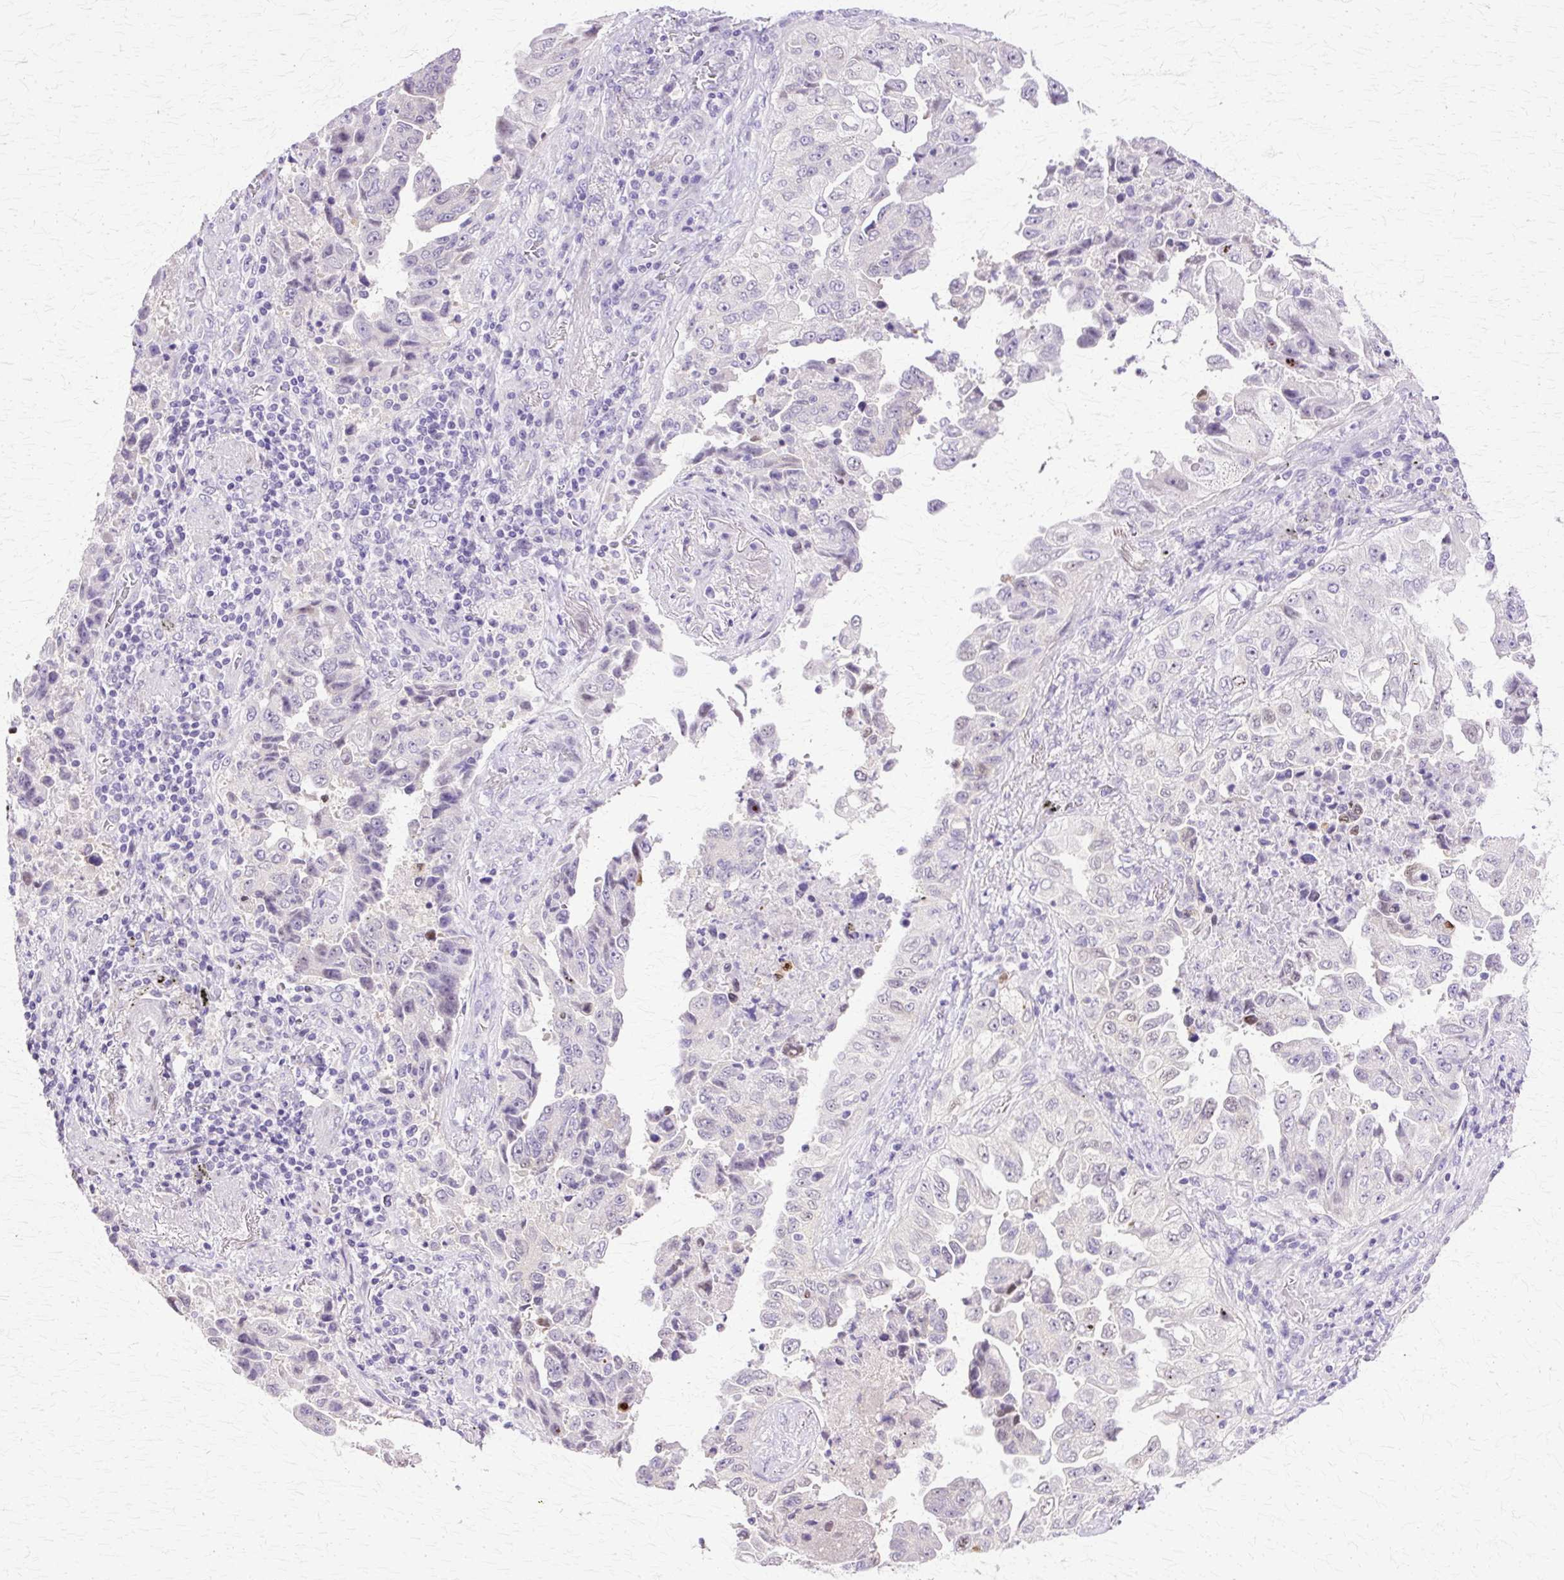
{"staining": {"intensity": "negative", "quantity": "none", "location": "none"}, "tissue": "lung cancer", "cell_type": "Tumor cells", "image_type": "cancer", "snomed": [{"axis": "morphology", "description": "Adenocarcinoma, NOS"}, {"axis": "topography", "description": "Lung"}], "caption": "There is no significant expression in tumor cells of lung adenocarcinoma.", "gene": "HSPA8", "patient": {"sex": "female", "age": 51}}